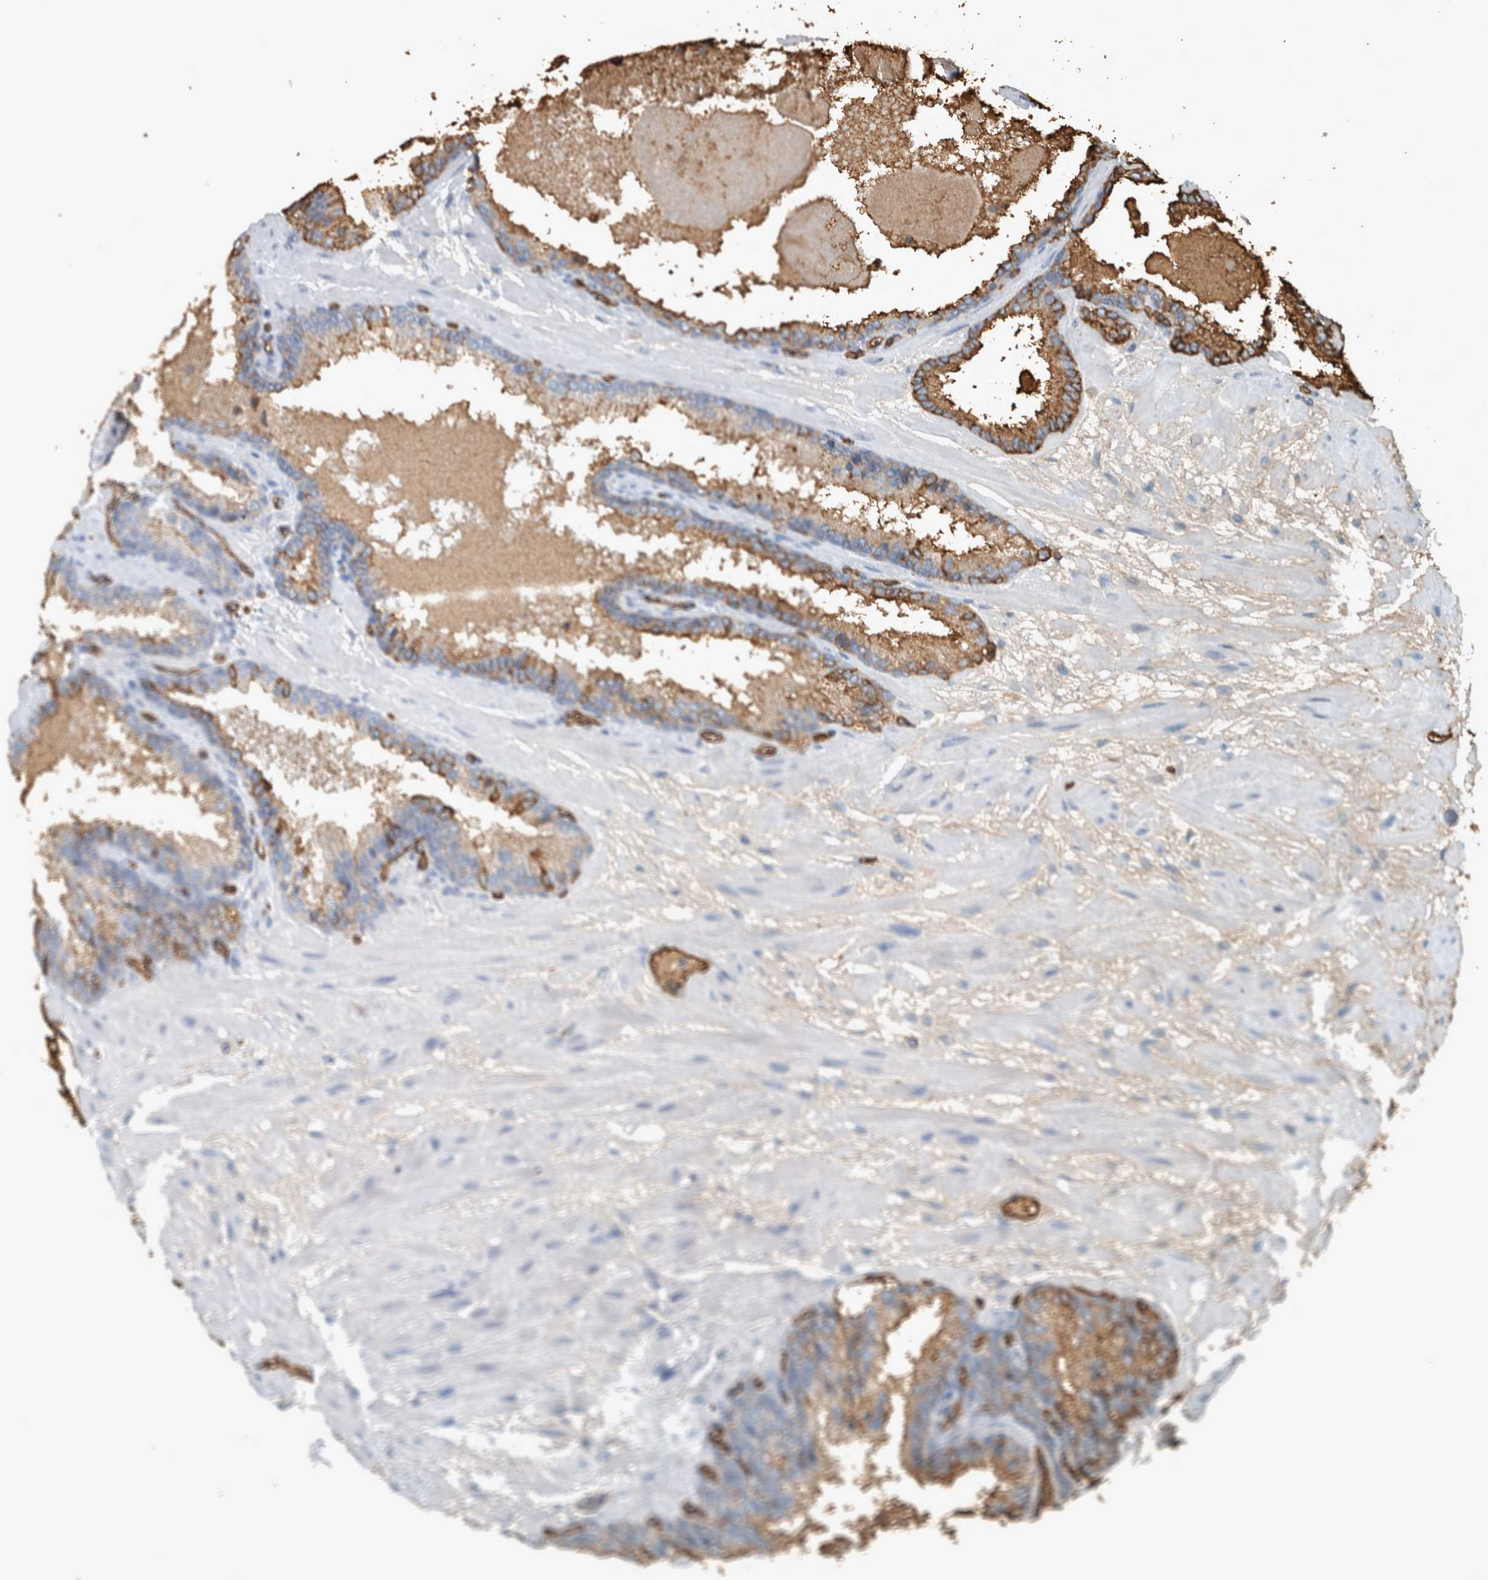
{"staining": {"intensity": "moderate", "quantity": ">75%", "location": "cytoplasmic/membranous"}, "tissue": "prostate cancer", "cell_type": "Tumor cells", "image_type": "cancer", "snomed": [{"axis": "morphology", "description": "Adenocarcinoma, Low grade"}, {"axis": "topography", "description": "Prostate"}], "caption": "Prostate cancer (adenocarcinoma (low-grade)) stained with DAB (3,3'-diaminobenzidine) immunohistochemistry displays medium levels of moderate cytoplasmic/membranous staining in approximately >75% of tumor cells.", "gene": "LBP", "patient": {"sex": "male", "age": 63}}